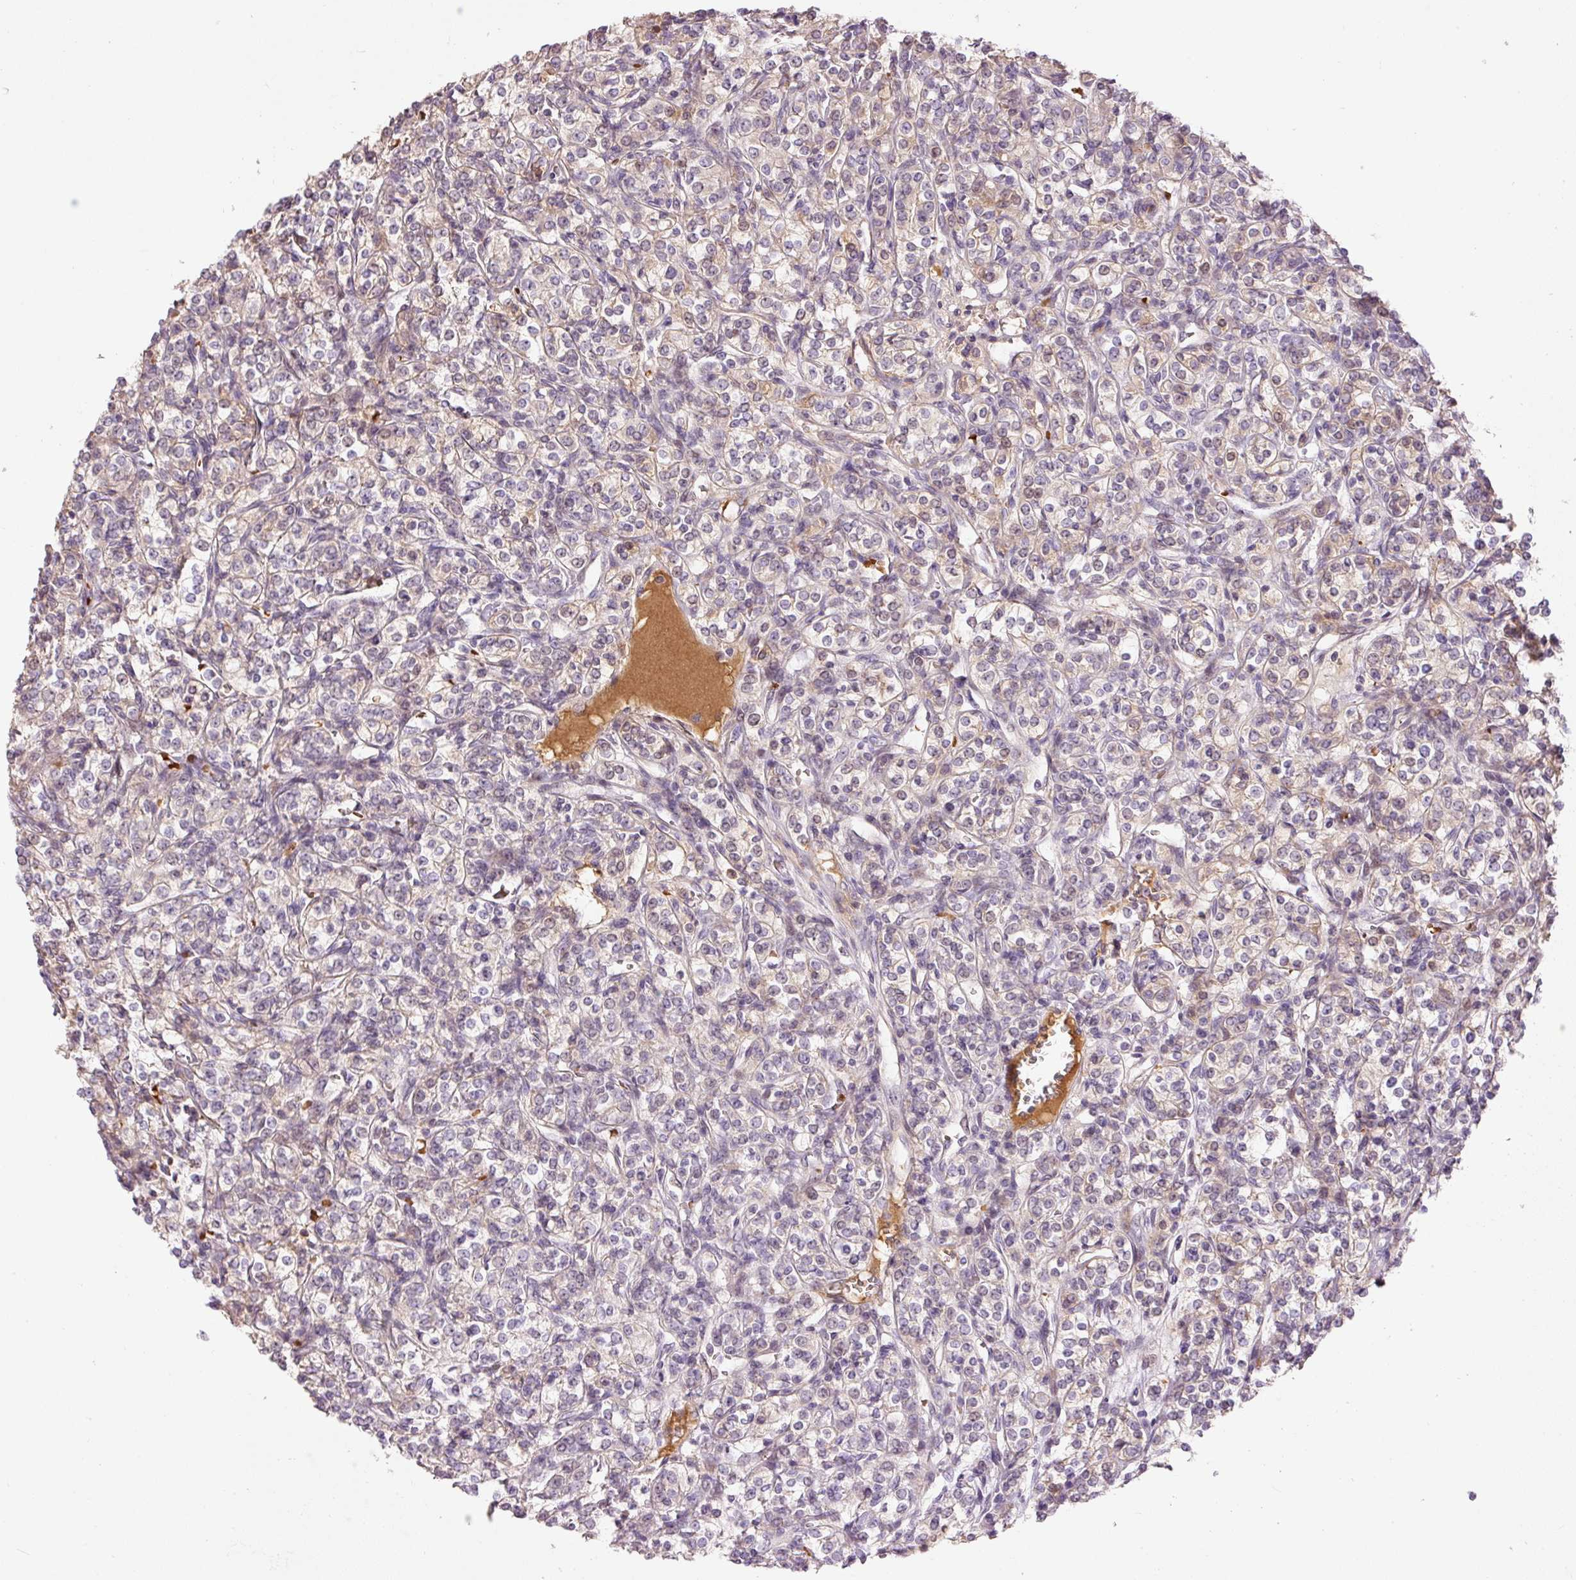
{"staining": {"intensity": "negative", "quantity": "none", "location": "none"}, "tissue": "renal cancer", "cell_type": "Tumor cells", "image_type": "cancer", "snomed": [{"axis": "morphology", "description": "Adenocarcinoma, NOS"}, {"axis": "topography", "description": "Kidney"}], "caption": "Tumor cells show no significant protein staining in renal cancer (adenocarcinoma).", "gene": "CMTM8", "patient": {"sex": "male", "age": 77}}